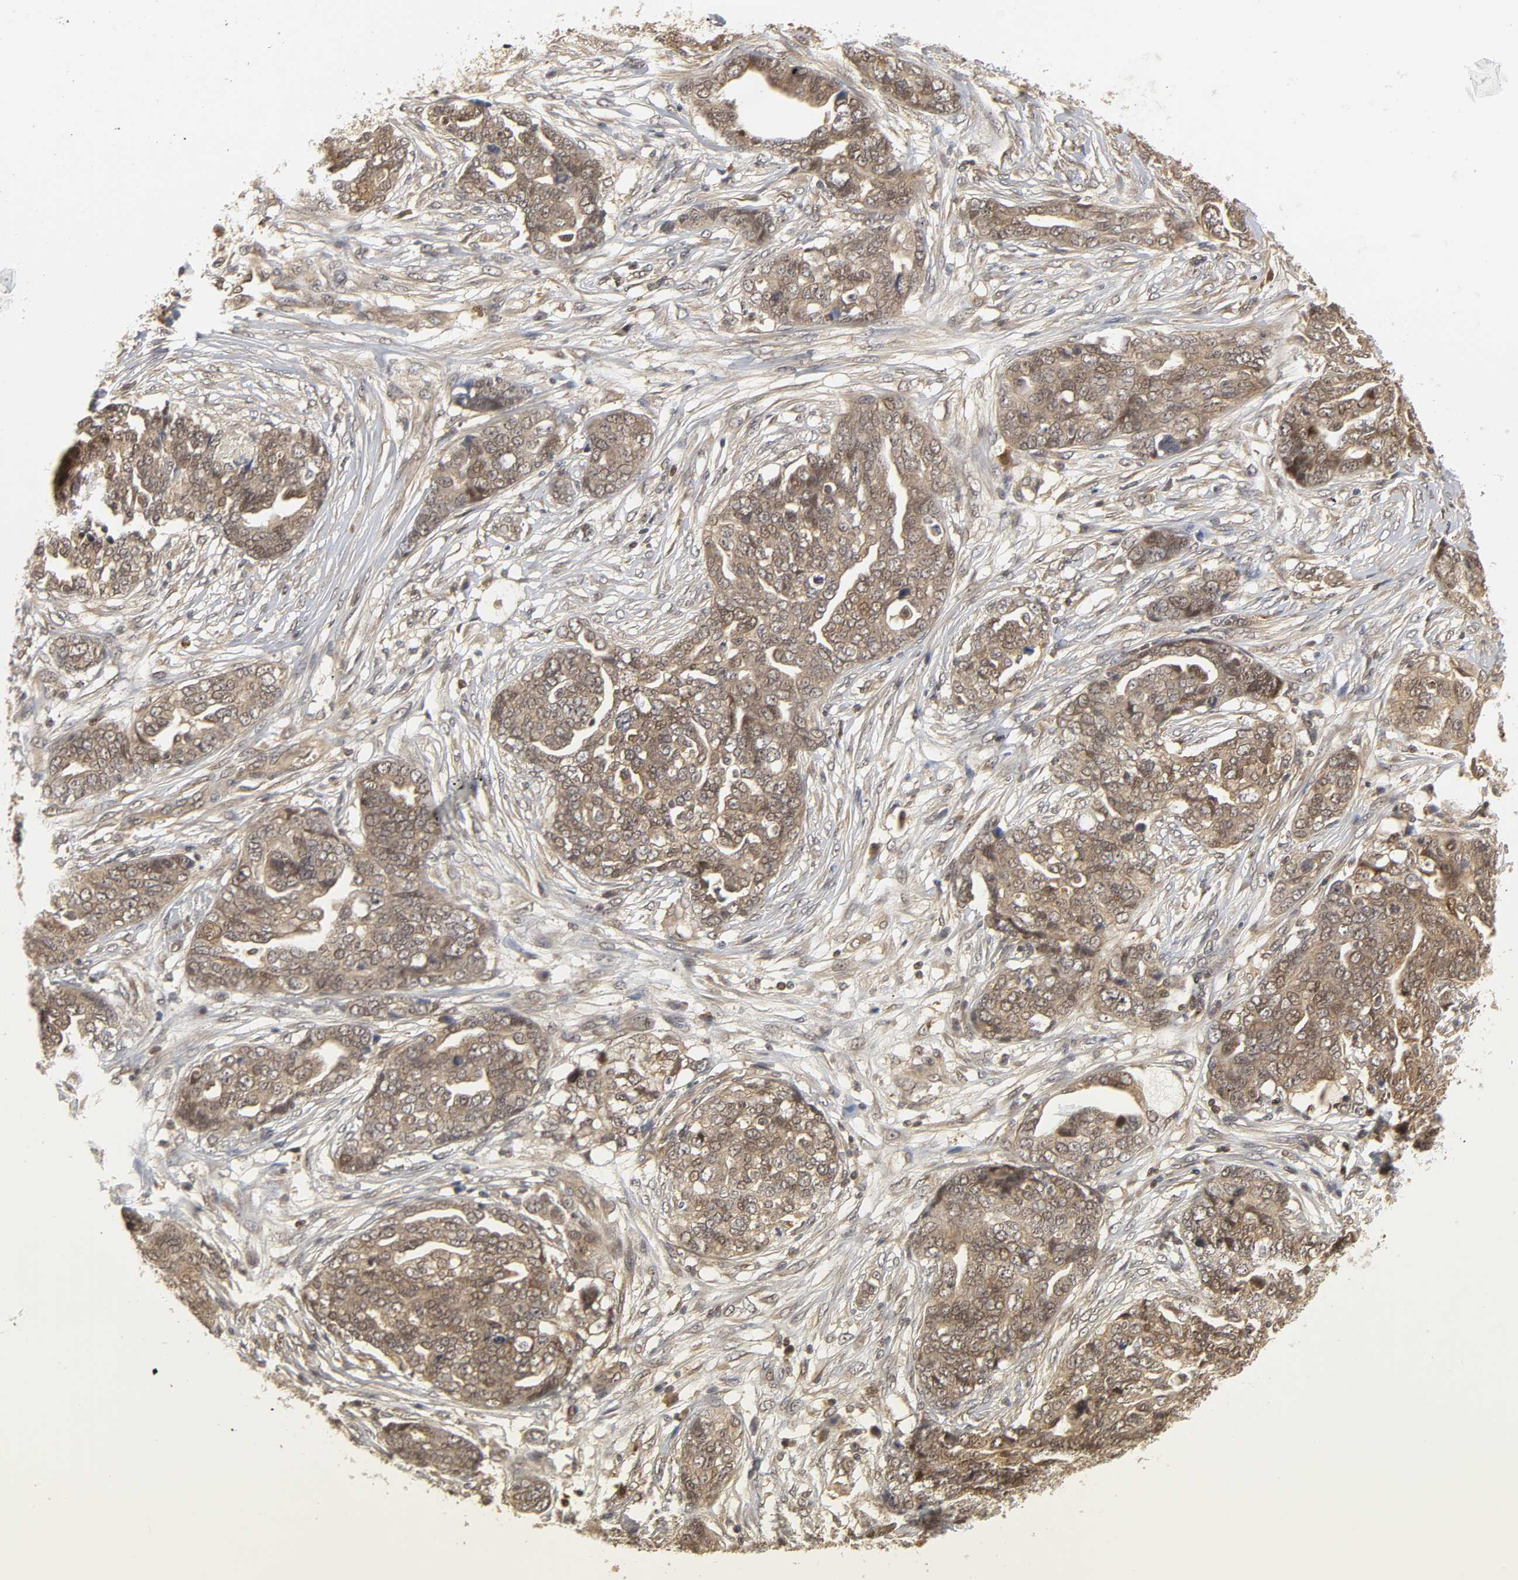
{"staining": {"intensity": "moderate", "quantity": ">75%", "location": "cytoplasmic/membranous,nuclear"}, "tissue": "ovarian cancer", "cell_type": "Tumor cells", "image_type": "cancer", "snomed": [{"axis": "morphology", "description": "Normal tissue, NOS"}, {"axis": "morphology", "description": "Cystadenocarcinoma, serous, NOS"}, {"axis": "topography", "description": "Fallopian tube"}, {"axis": "topography", "description": "Ovary"}], "caption": "Immunohistochemistry photomicrograph of neoplastic tissue: ovarian cancer stained using immunohistochemistry (IHC) exhibits medium levels of moderate protein expression localized specifically in the cytoplasmic/membranous and nuclear of tumor cells, appearing as a cytoplasmic/membranous and nuclear brown color.", "gene": "PARK7", "patient": {"sex": "female", "age": 56}}